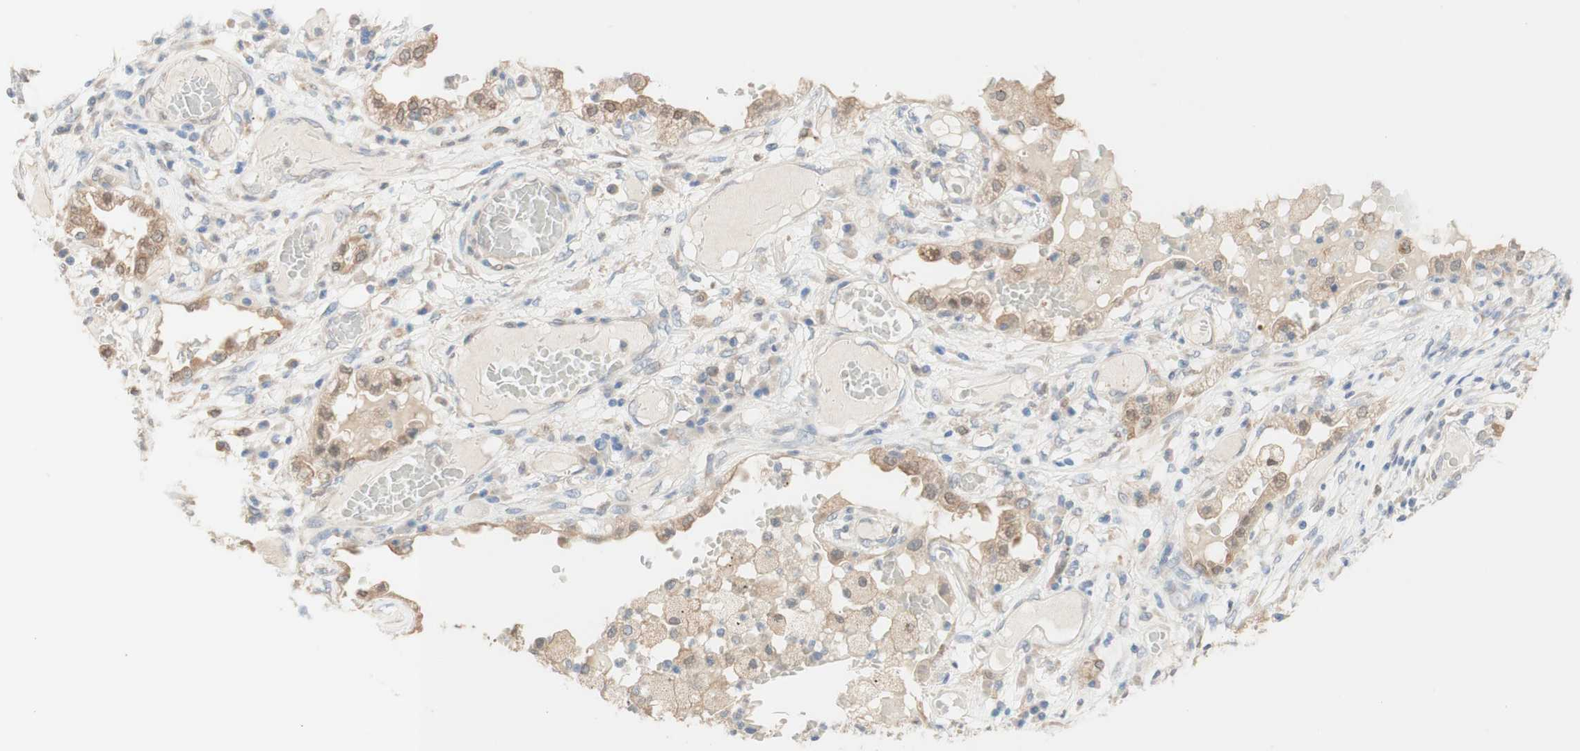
{"staining": {"intensity": "weak", "quantity": "<25%", "location": "cytoplasmic/membranous"}, "tissue": "lung cancer", "cell_type": "Tumor cells", "image_type": "cancer", "snomed": [{"axis": "morphology", "description": "Squamous cell carcinoma, NOS"}, {"axis": "topography", "description": "Lung"}], "caption": "IHC histopathology image of neoplastic tissue: human squamous cell carcinoma (lung) stained with DAB reveals no significant protein staining in tumor cells.", "gene": "COMT", "patient": {"sex": "male", "age": 71}}